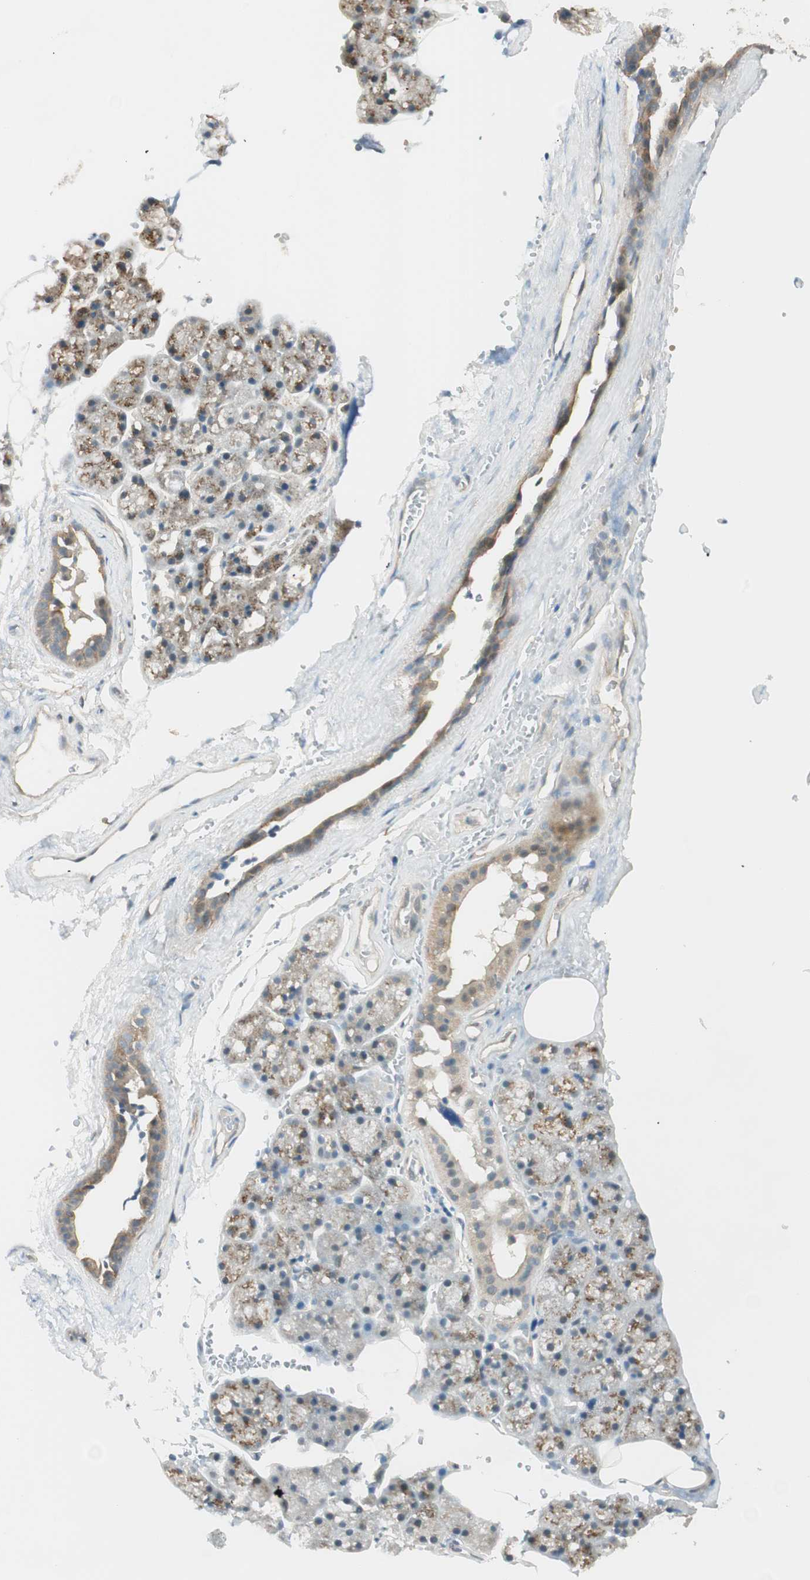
{"staining": {"intensity": "weak", "quantity": "25%-75%", "location": "cytoplasmic/membranous"}, "tissue": "salivary gland", "cell_type": "Glandular cells", "image_type": "normal", "snomed": [{"axis": "morphology", "description": "Normal tissue, NOS"}, {"axis": "topography", "description": "Salivary gland"}], "caption": "An immunohistochemistry (IHC) micrograph of benign tissue is shown. Protein staining in brown labels weak cytoplasmic/membranous positivity in salivary gland within glandular cells.", "gene": "PSMD8", "patient": {"sex": "male", "age": 62}}